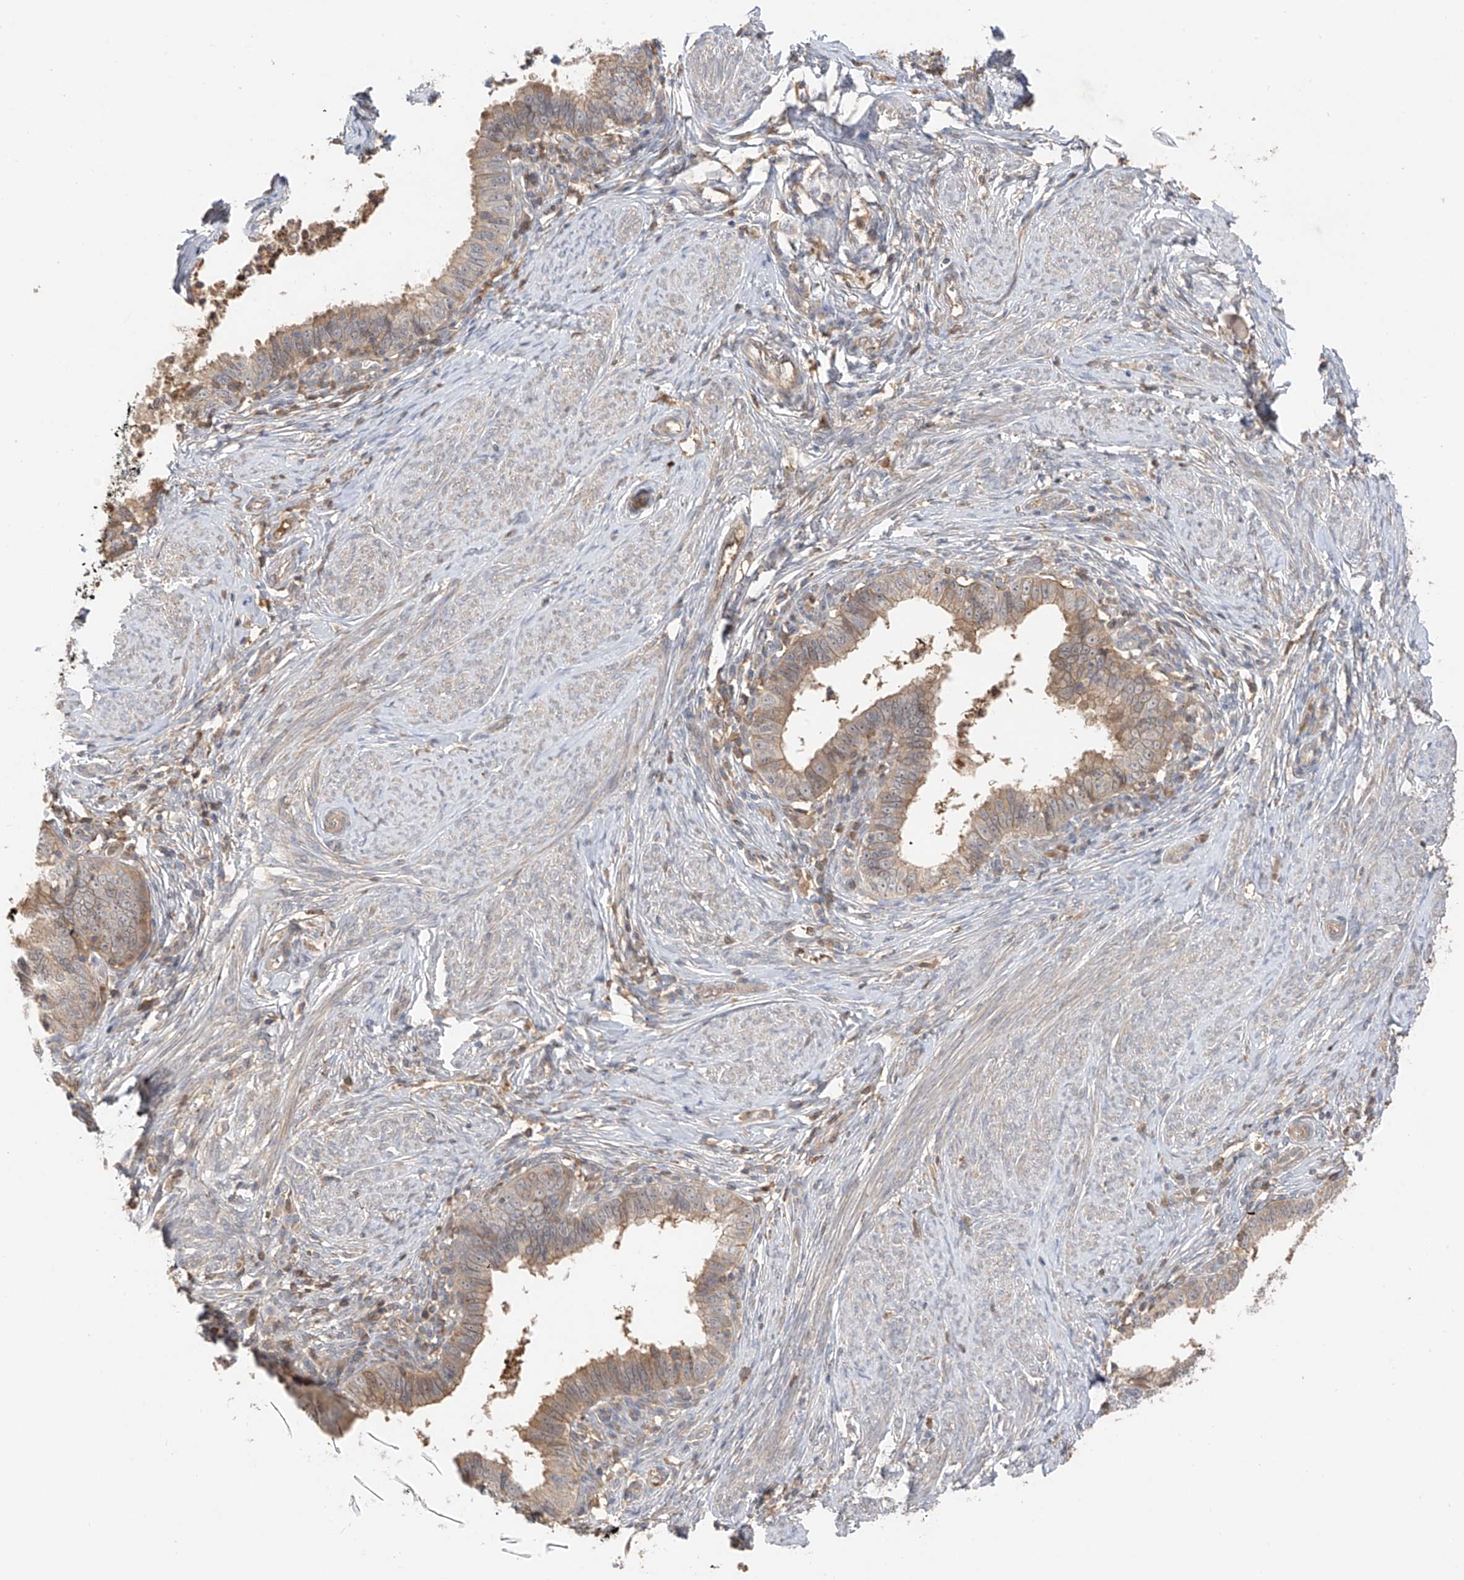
{"staining": {"intensity": "weak", "quantity": ">75%", "location": "cytoplasmic/membranous"}, "tissue": "cervical cancer", "cell_type": "Tumor cells", "image_type": "cancer", "snomed": [{"axis": "morphology", "description": "Adenocarcinoma, NOS"}, {"axis": "topography", "description": "Cervix"}], "caption": "This is a photomicrograph of immunohistochemistry (IHC) staining of cervical adenocarcinoma, which shows weak expression in the cytoplasmic/membranous of tumor cells.", "gene": "CACNA2D4", "patient": {"sex": "female", "age": 36}}